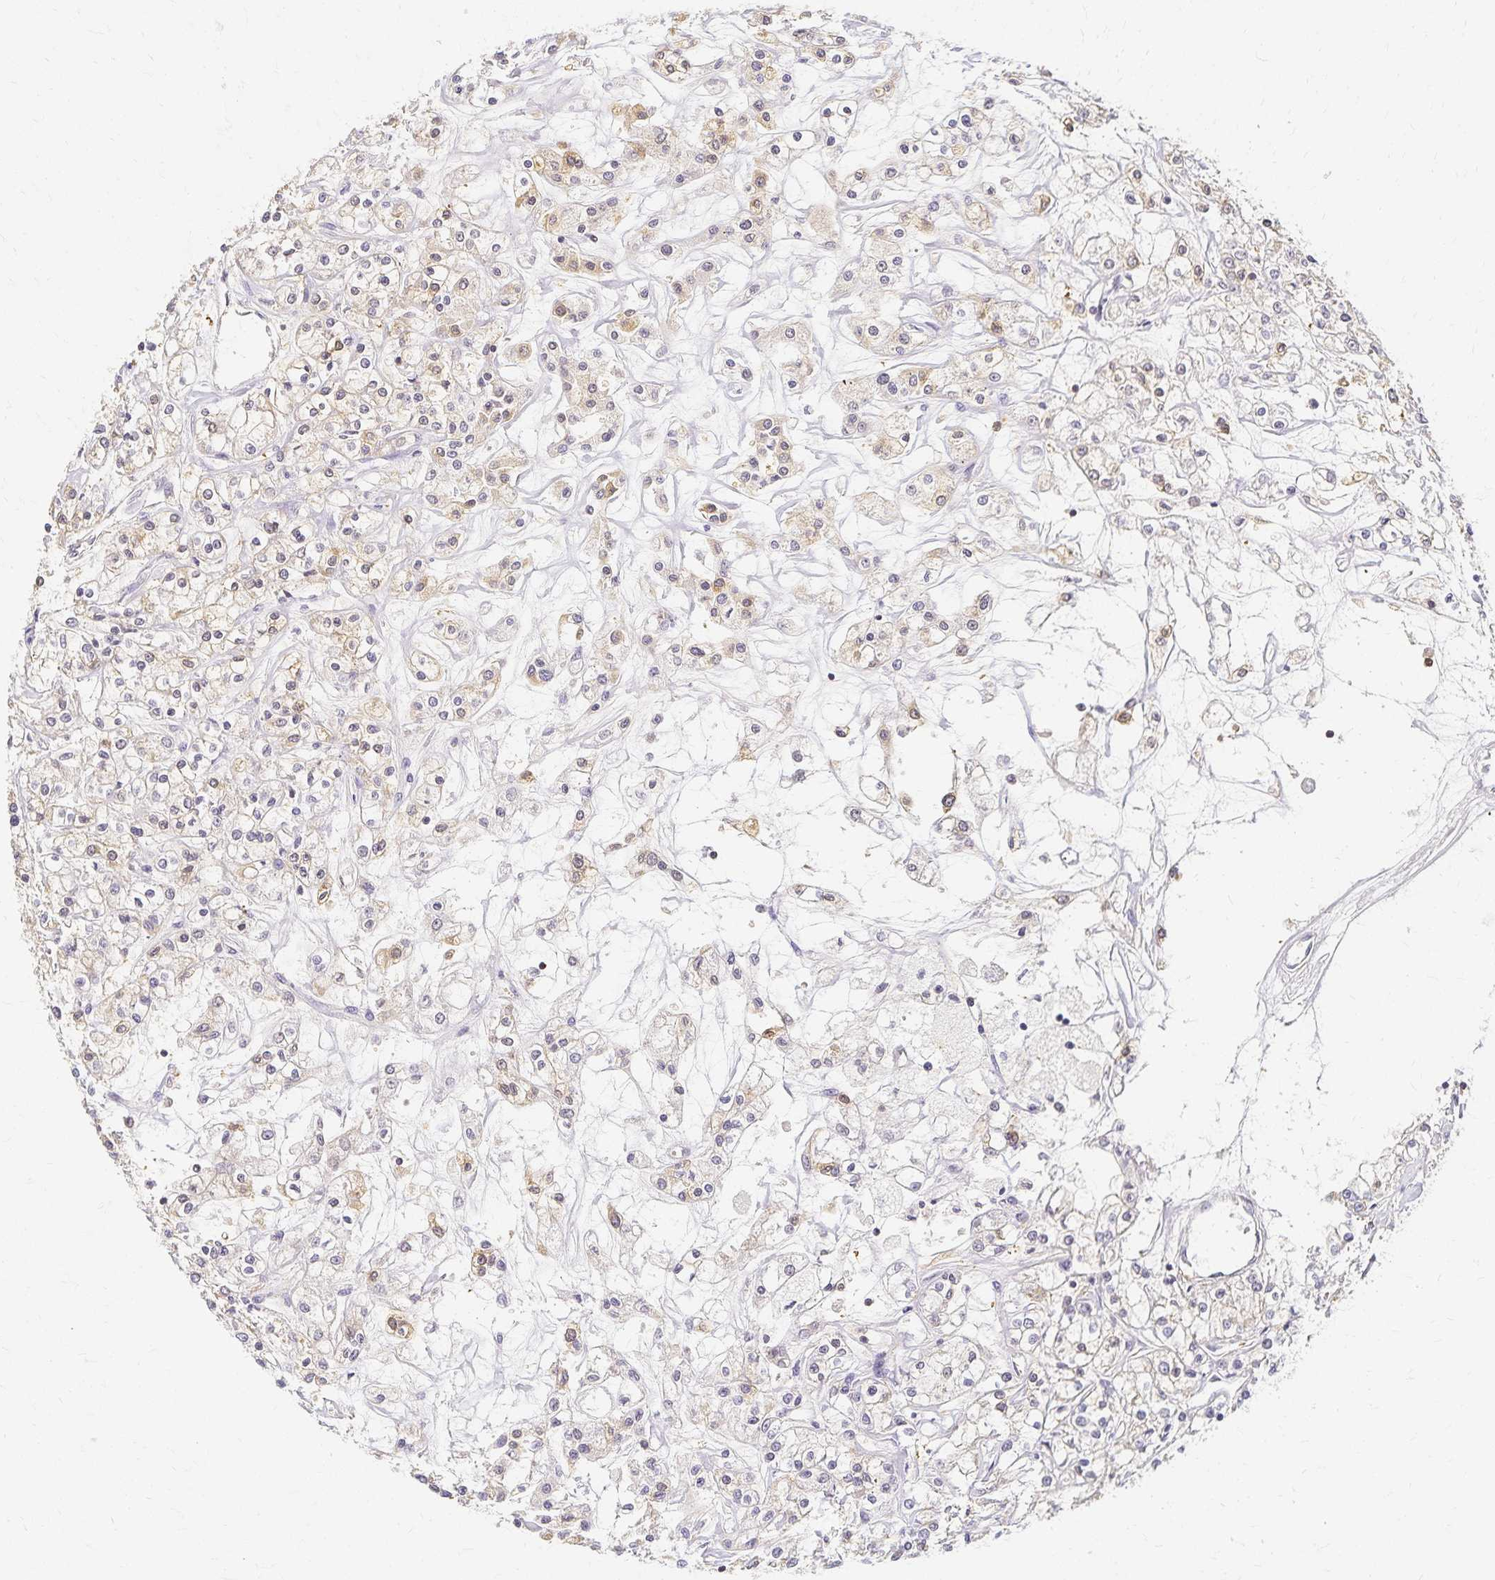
{"staining": {"intensity": "weak", "quantity": "25%-75%", "location": "cytoplasmic/membranous"}, "tissue": "renal cancer", "cell_type": "Tumor cells", "image_type": "cancer", "snomed": [{"axis": "morphology", "description": "Adenocarcinoma, NOS"}, {"axis": "topography", "description": "Kidney"}], "caption": "IHC of renal cancer (adenocarcinoma) demonstrates low levels of weak cytoplasmic/membranous expression in about 25%-75% of tumor cells.", "gene": "AZGP1", "patient": {"sex": "female", "age": 59}}